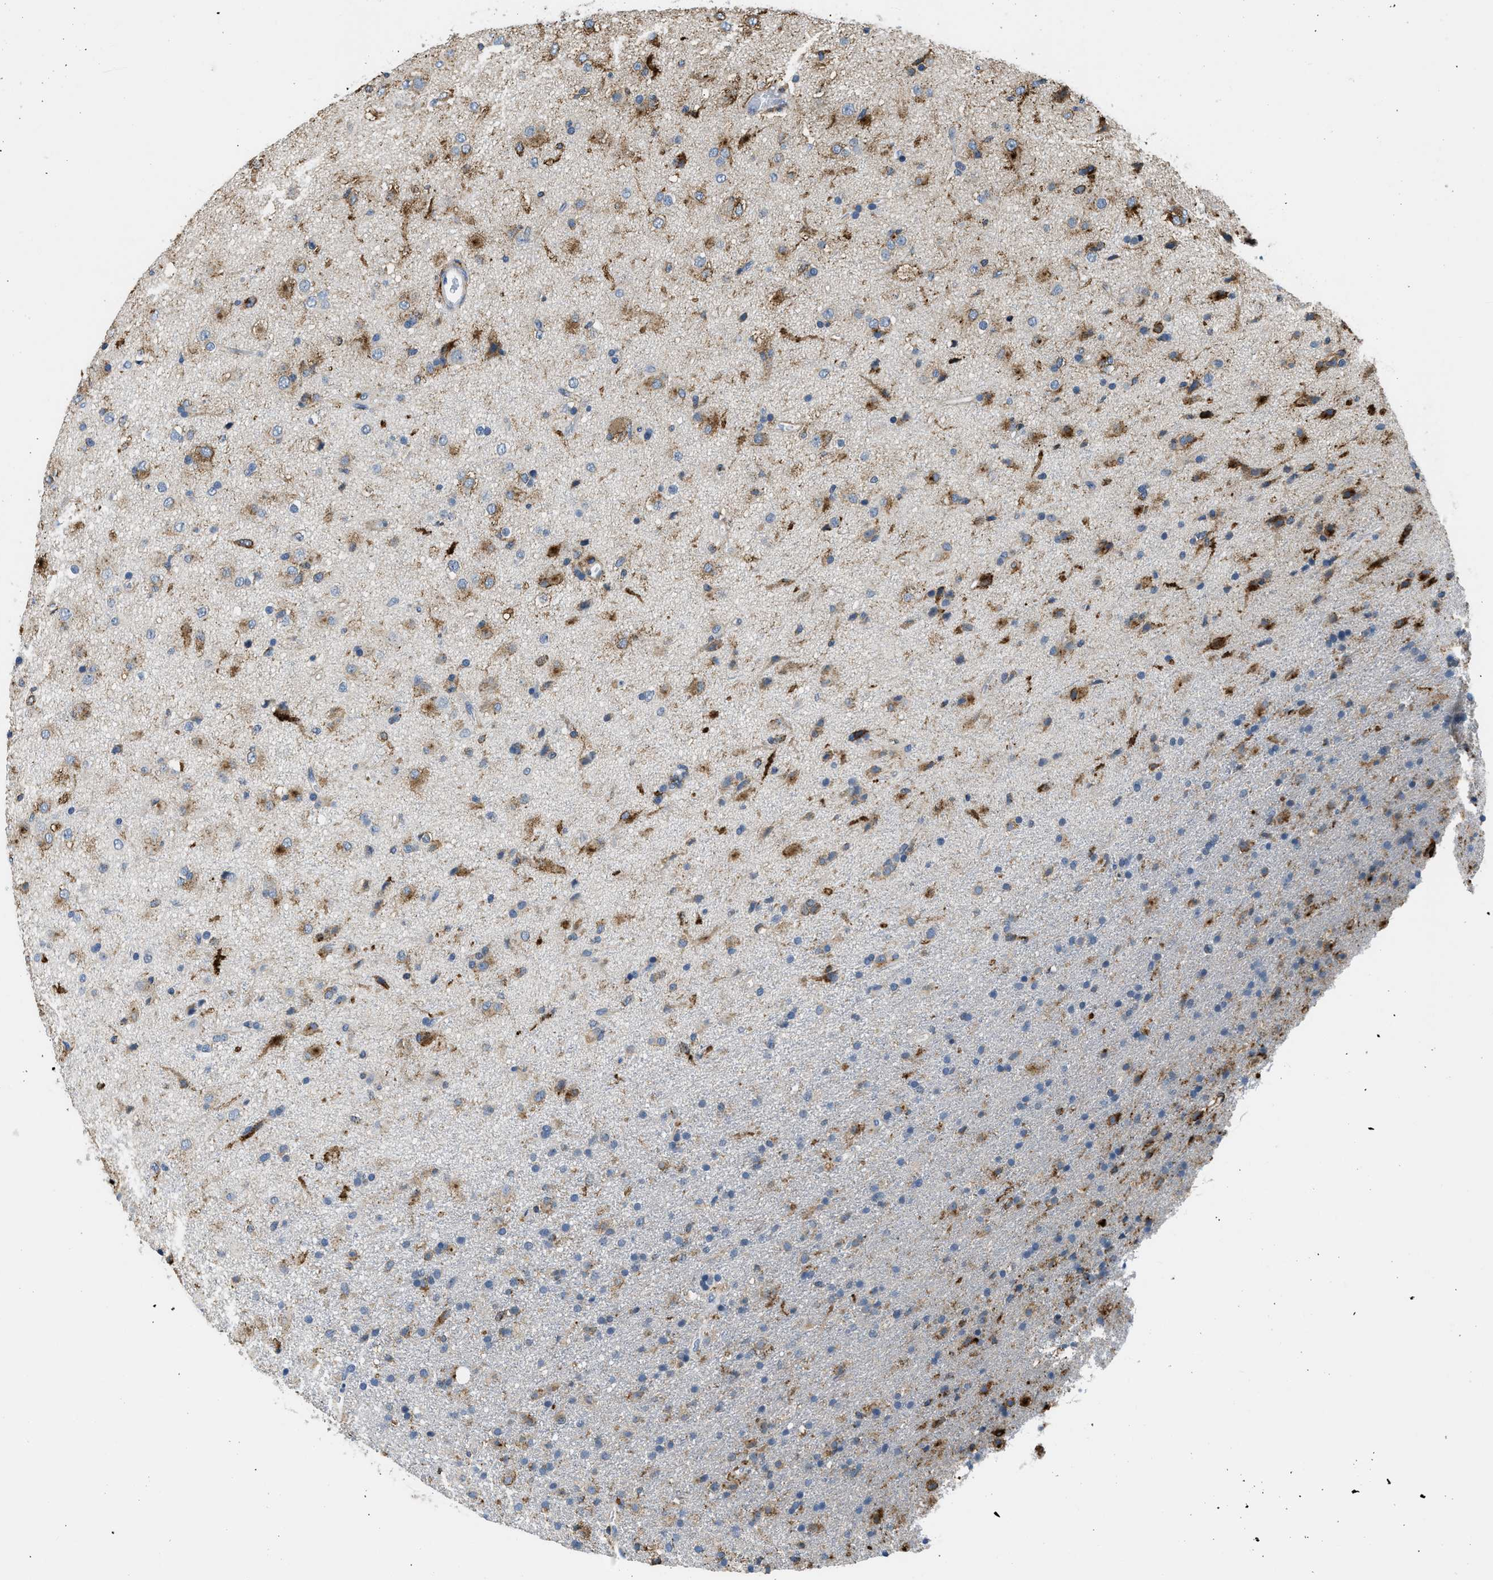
{"staining": {"intensity": "strong", "quantity": "25%-75%", "location": "cytoplasmic/membranous"}, "tissue": "glioma", "cell_type": "Tumor cells", "image_type": "cancer", "snomed": [{"axis": "morphology", "description": "Glioma, malignant, Low grade"}, {"axis": "topography", "description": "Brain"}], "caption": "Immunohistochemical staining of human glioma reveals high levels of strong cytoplasmic/membranous positivity in approximately 25%-75% of tumor cells. The protein is shown in brown color, while the nuclei are stained blue.", "gene": "LRP1", "patient": {"sex": "male", "age": 65}}